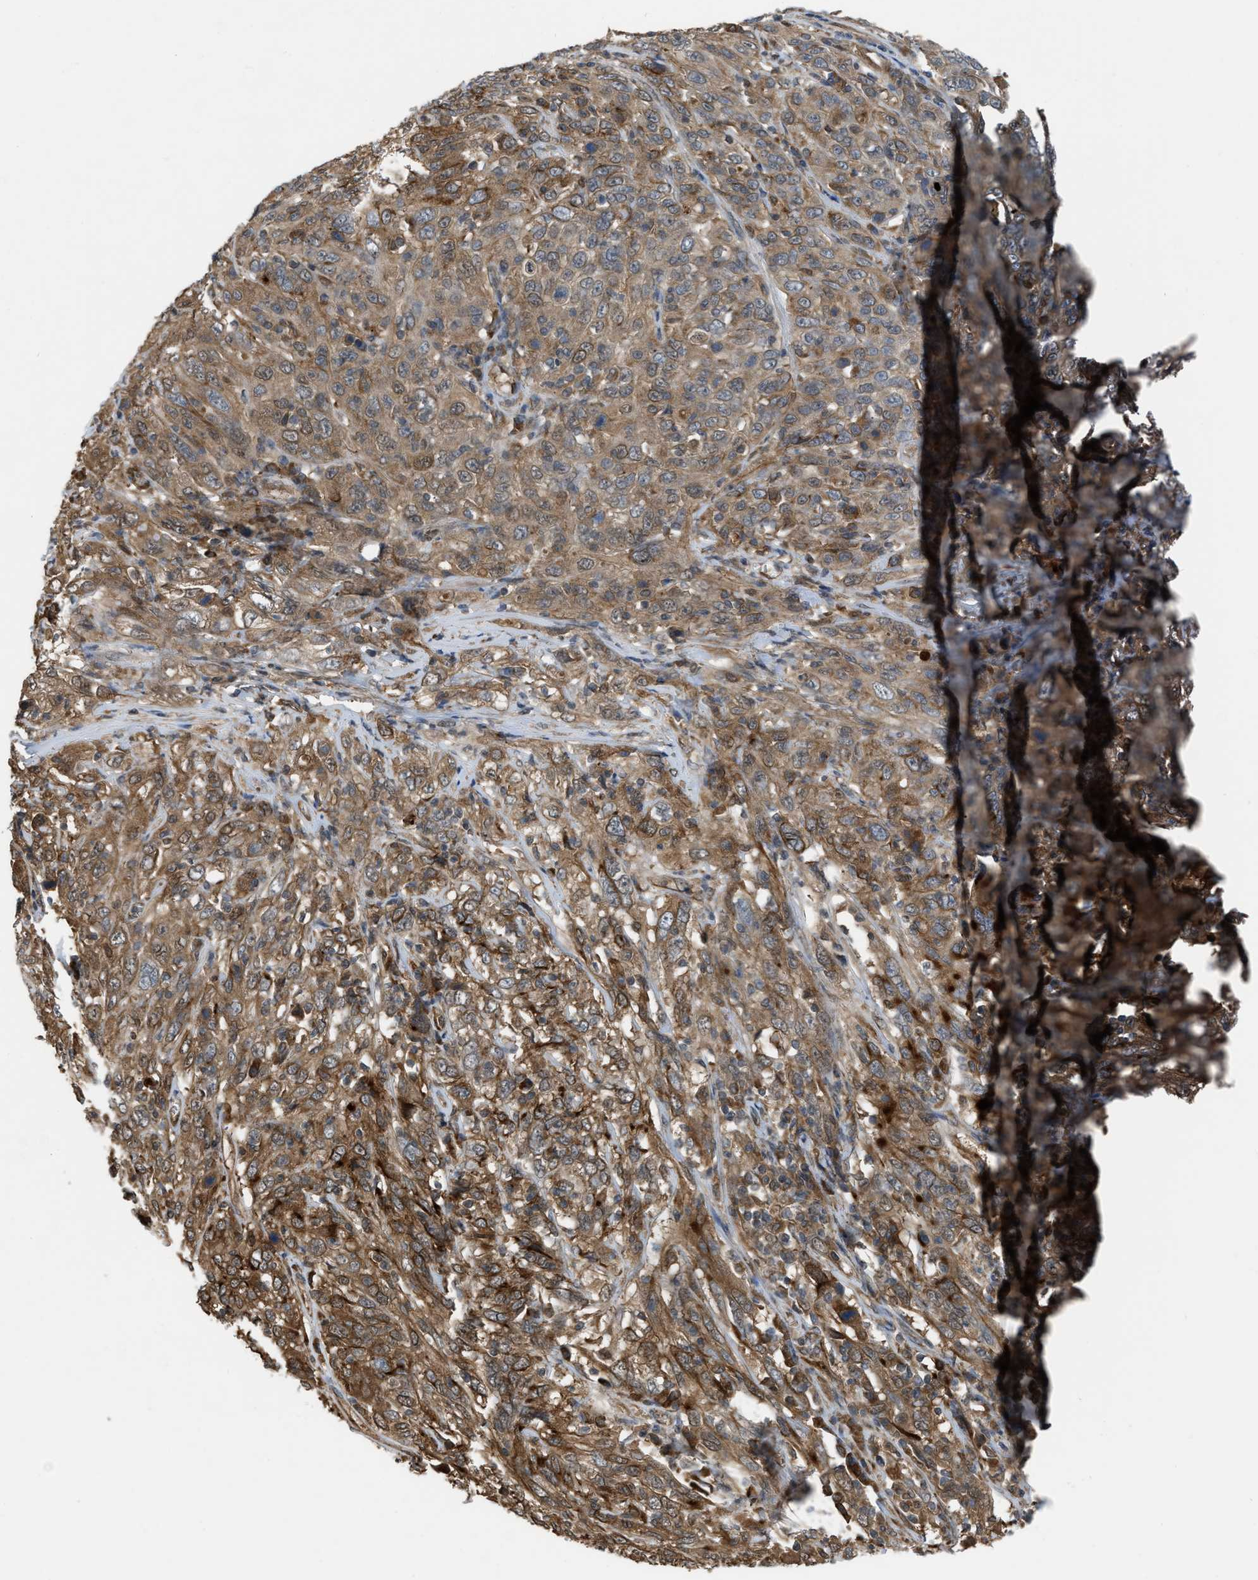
{"staining": {"intensity": "moderate", "quantity": ">75%", "location": "cytoplasmic/membranous"}, "tissue": "cervical cancer", "cell_type": "Tumor cells", "image_type": "cancer", "snomed": [{"axis": "morphology", "description": "Squamous cell carcinoma, NOS"}, {"axis": "topography", "description": "Cervix"}], "caption": "Immunohistochemistry (IHC) (DAB) staining of human cervical squamous cell carcinoma demonstrates moderate cytoplasmic/membranous protein expression in about >75% of tumor cells. (DAB (3,3'-diaminobenzidine) IHC with brightfield microscopy, high magnification).", "gene": "BCL7C", "patient": {"sex": "female", "age": 46}}